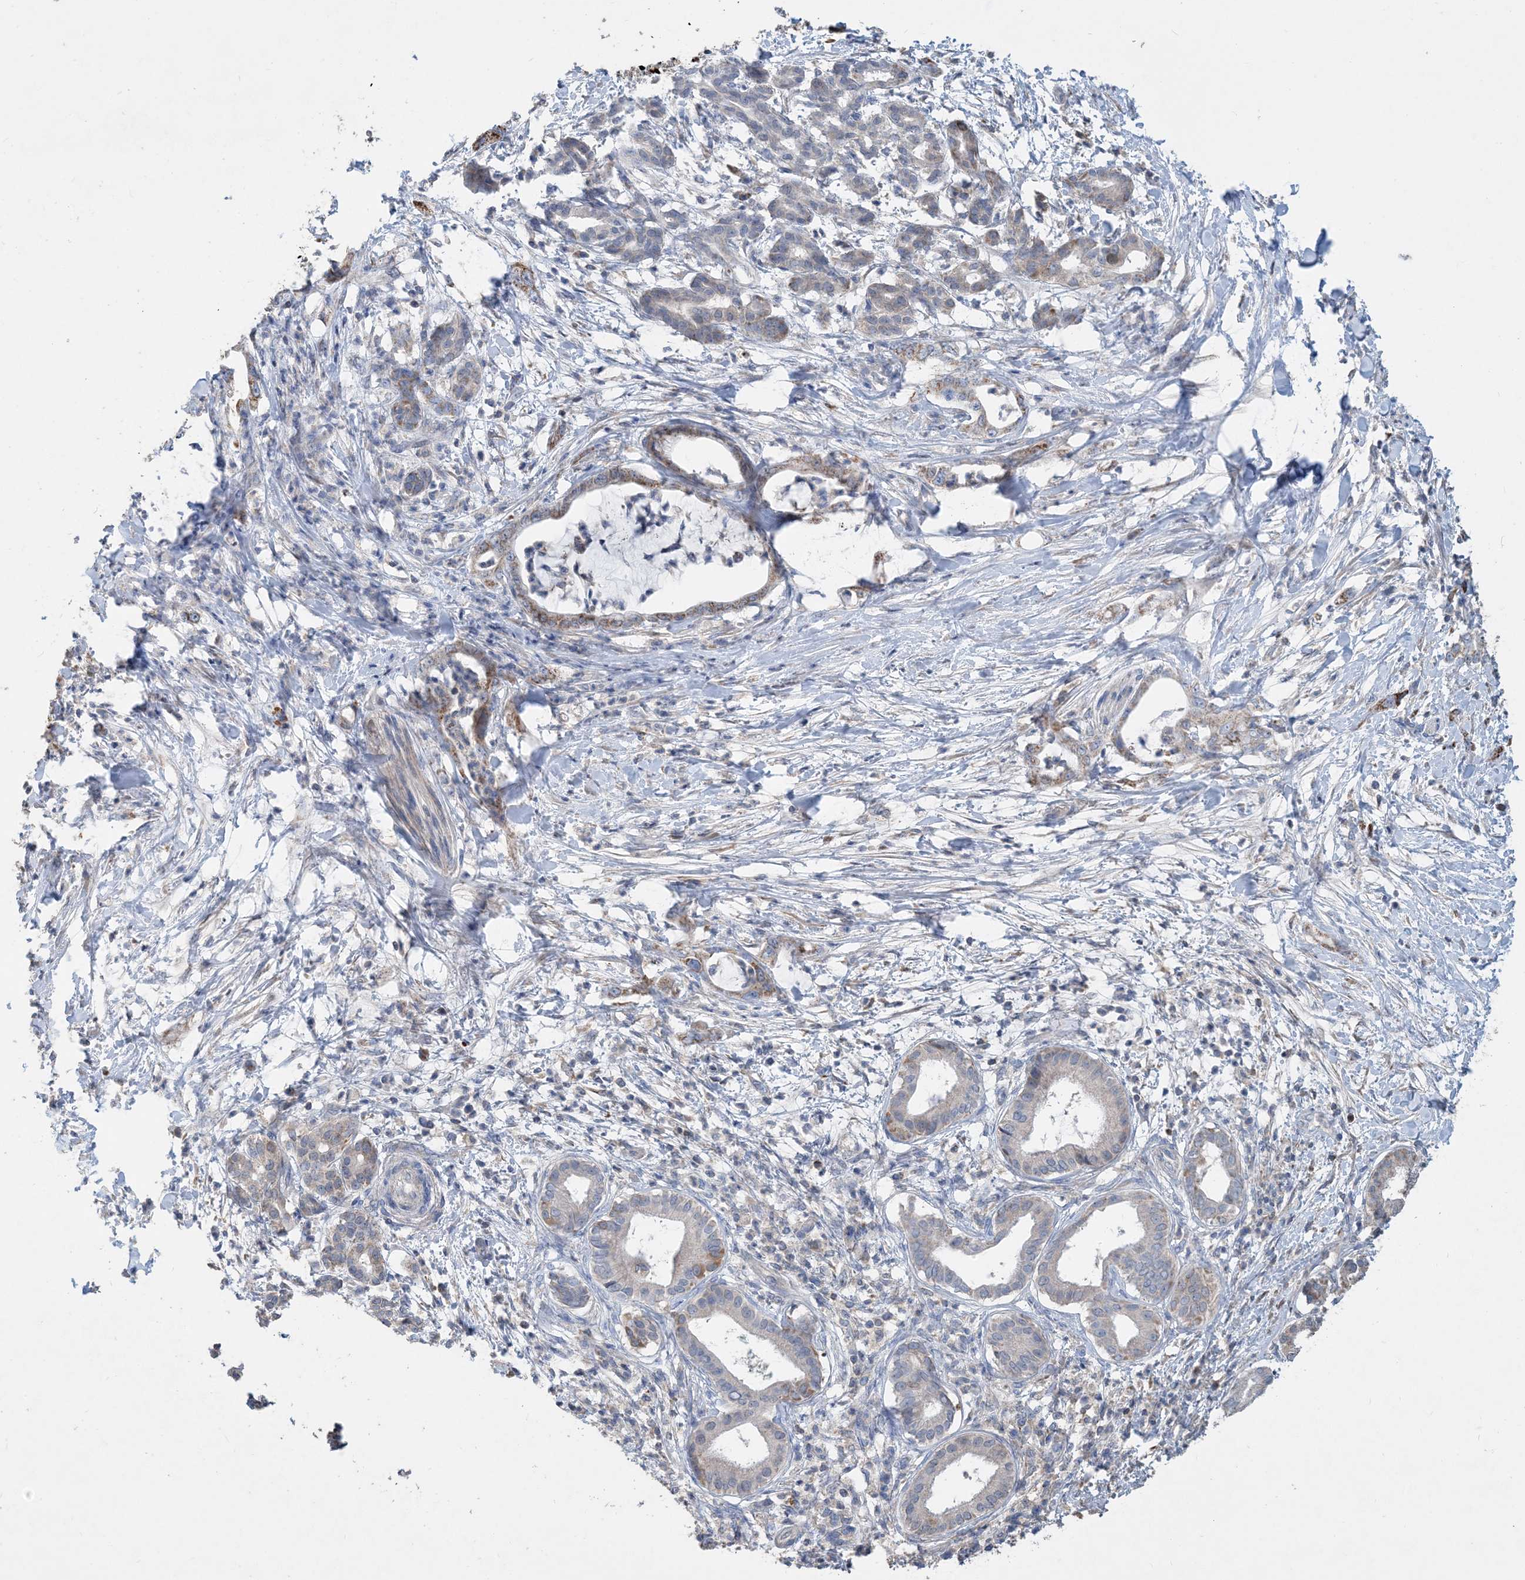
{"staining": {"intensity": "negative", "quantity": "none", "location": "none"}, "tissue": "pancreatic cancer", "cell_type": "Tumor cells", "image_type": "cancer", "snomed": [{"axis": "morphology", "description": "Adenocarcinoma, NOS"}, {"axis": "topography", "description": "Pancreas"}], "caption": "Pancreatic adenocarcinoma was stained to show a protein in brown. There is no significant staining in tumor cells. (Stains: DAB (3,3'-diaminobenzidine) IHC with hematoxylin counter stain, Microscopy: brightfield microscopy at high magnification).", "gene": "ECHDC1", "patient": {"sex": "female", "age": 55}}